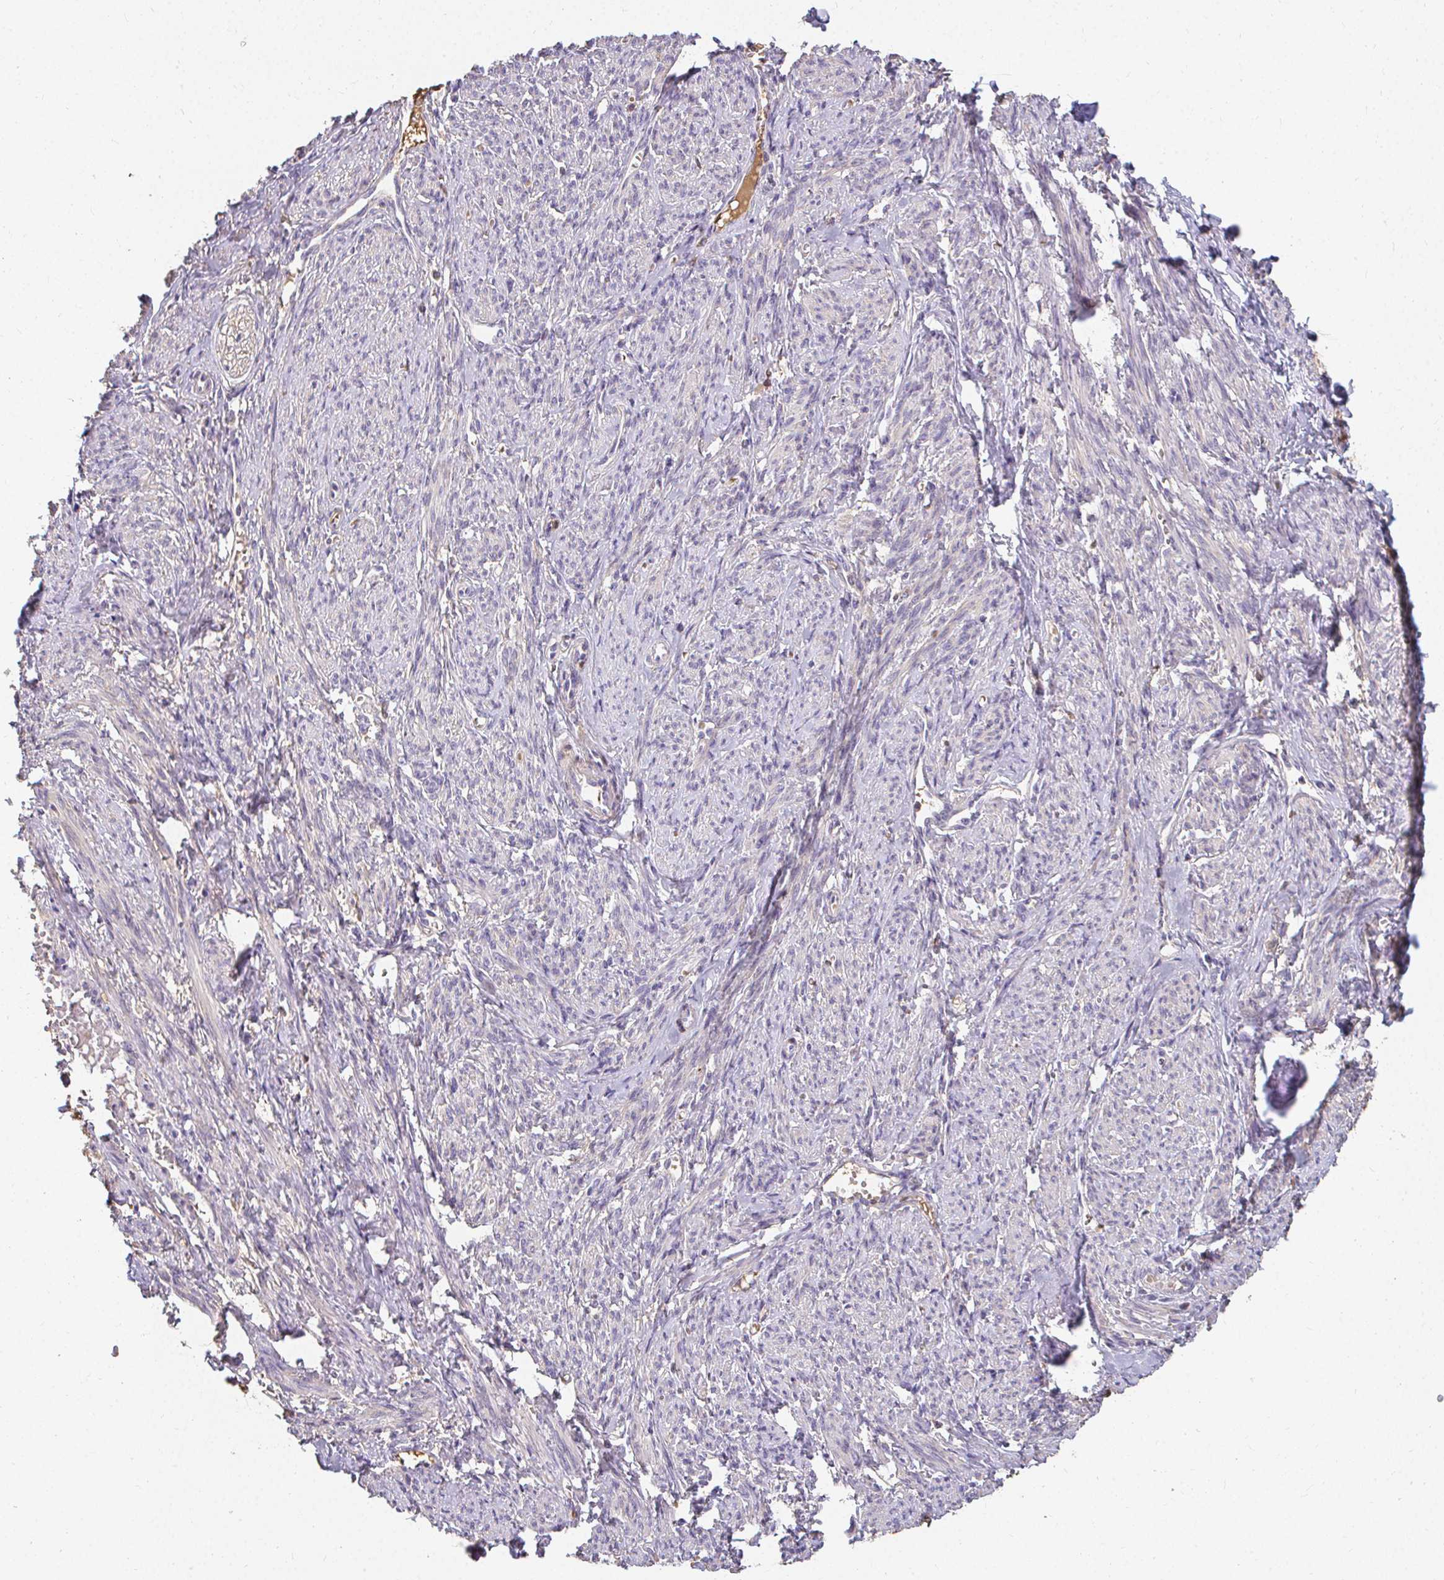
{"staining": {"intensity": "negative", "quantity": "none", "location": "none"}, "tissue": "smooth muscle", "cell_type": "Smooth muscle cells", "image_type": "normal", "snomed": [{"axis": "morphology", "description": "Normal tissue, NOS"}, {"axis": "topography", "description": "Smooth muscle"}], "caption": "IHC histopathology image of normal smooth muscle: smooth muscle stained with DAB (3,3'-diaminobenzidine) shows no significant protein expression in smooth muscle cells. Nuclei are stained in blue.", "gene": "LOXL4", "patient": {"sex": "female", "age": 65}}